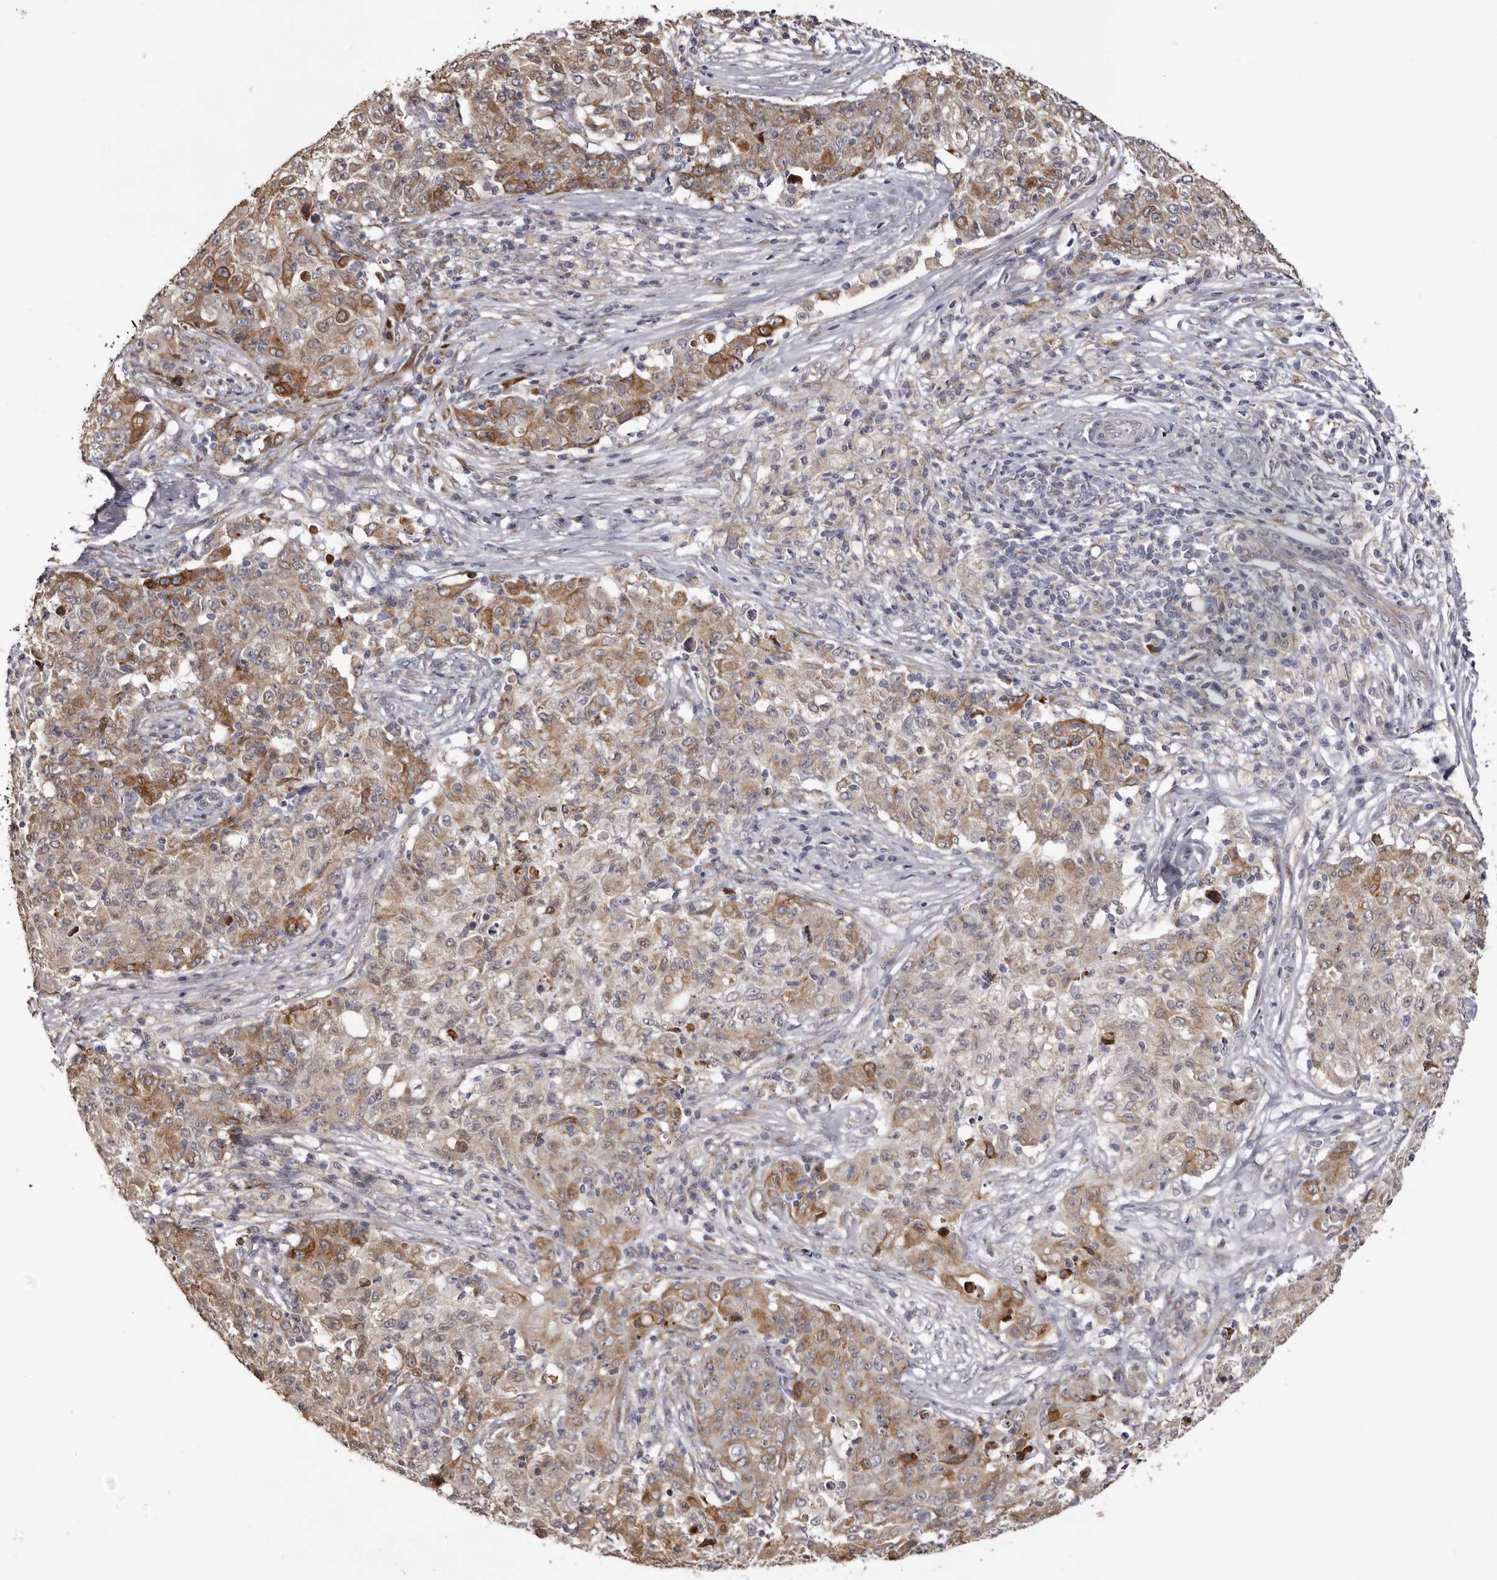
{"staining": {"intensity": "moderate", "quantity": ">75%", "location": "cytoplasmic/membranous"}, "tissue": "ovarian cancer", "cell_type": "Tumor cells", "image_type": "cancer", "snomed": [{"axis": "morphology", "description": "Carcinoma, endometroid"}, {"axis": "topography", "description": "Ovary"}], "caption": "This histopathology image shows IHC staining of endometroid carcinoma (ovarian), with medium moderate cytoplasmic/membranous positivity in approximately >75% of tumor cells.", "gene": "PIGX", "patient": {"sex": "female", "age": 42}}